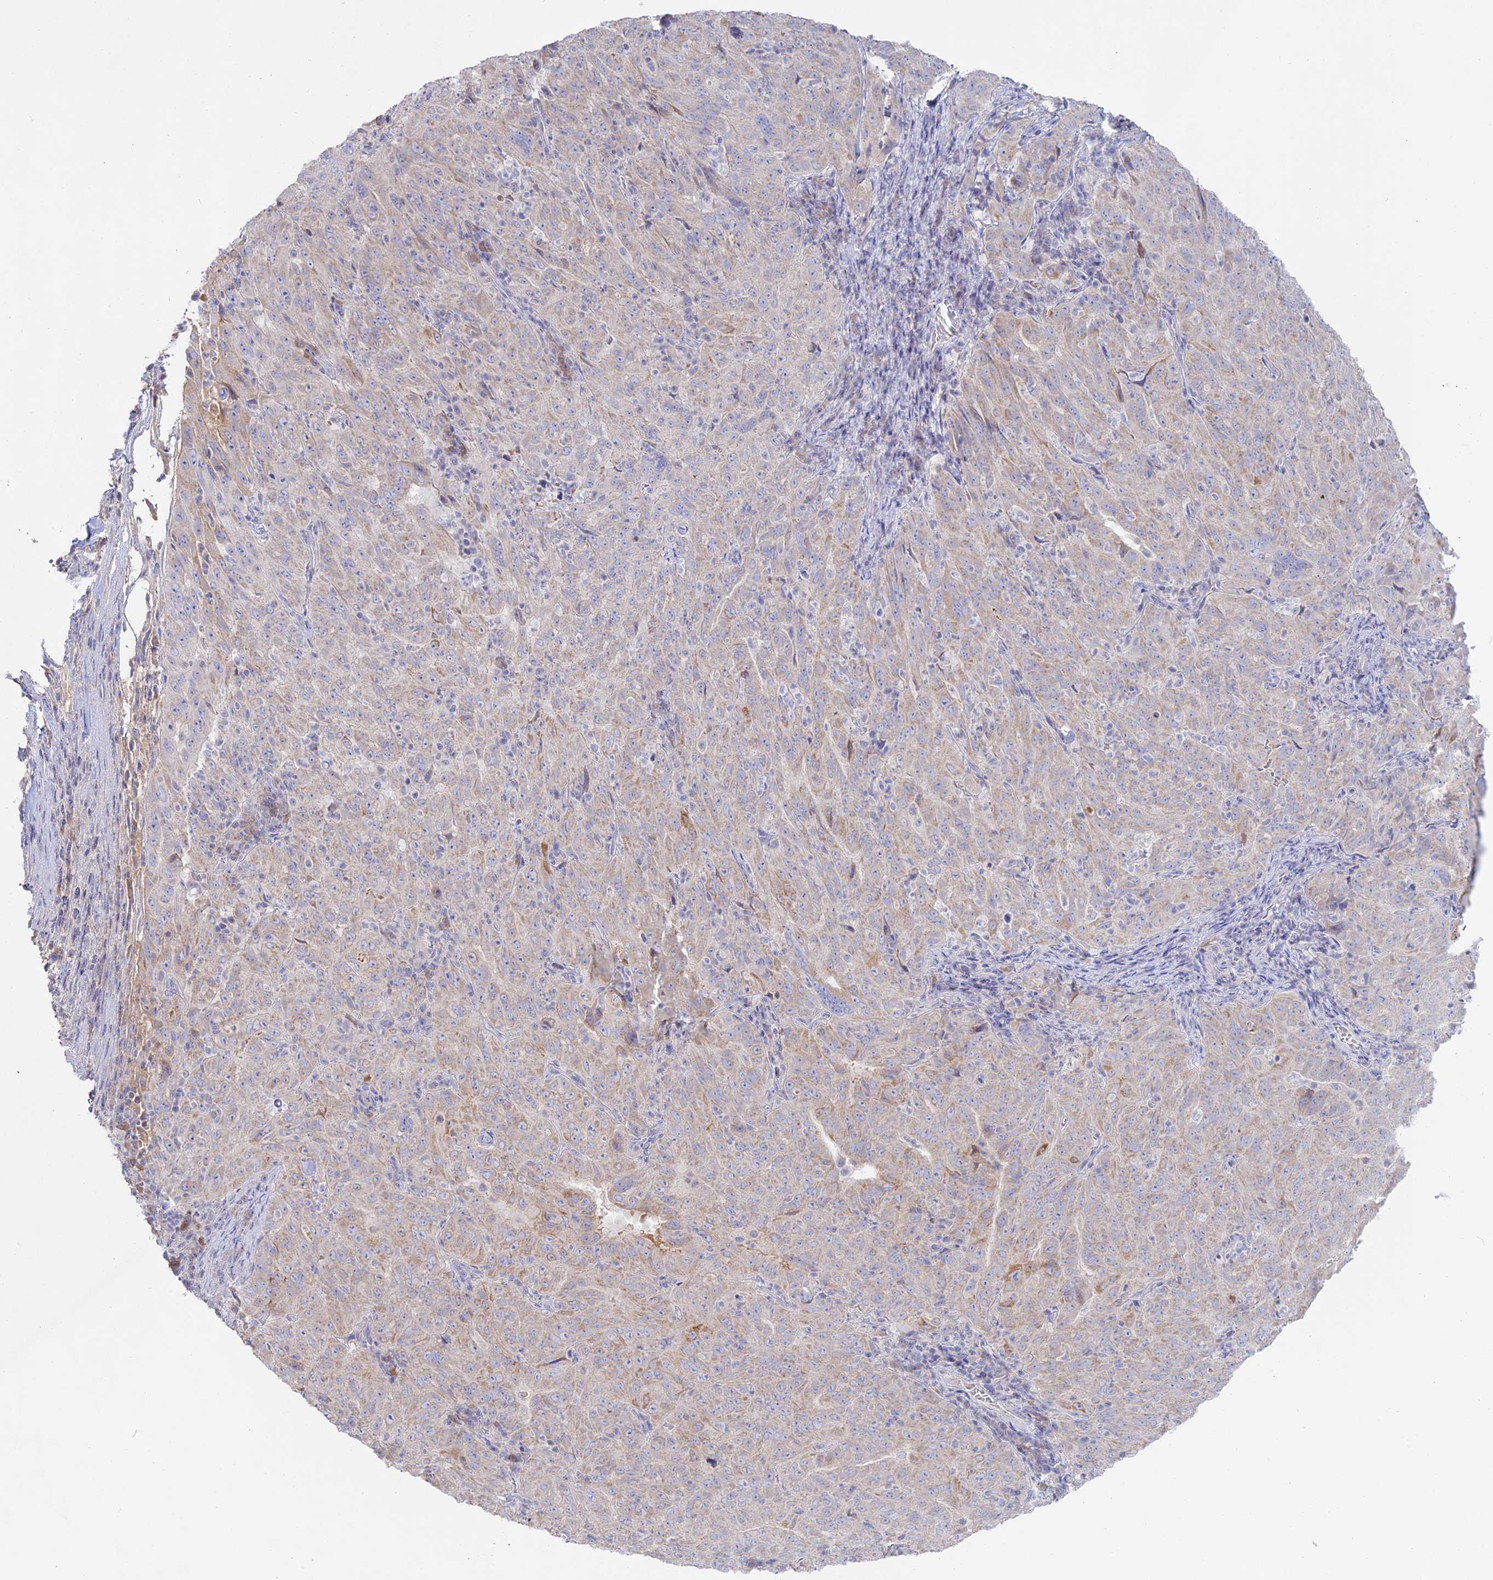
{"staining": {"intensity": "weak", "quantity": "25%-75%", "location": "cytoplasmic/membranous"}, "tissue": "pancreatic cancer", "cell_type": "Tumor cells", "image_type": "cancer", "snomed": [{"axis": "morphology", "description": "Adenocarcinoma, NOS"}, {"axis": "topography", "description": "Pancreas"}], "caption": "Protein staining of pancreatic cancer (adenocarcinoma) tissue displays weak cytoplasmic/membranous staining in about 25%-75% of tumor cells.", "gene": "ADGRA1", "patient": {"sex": "male", "age": 63}}